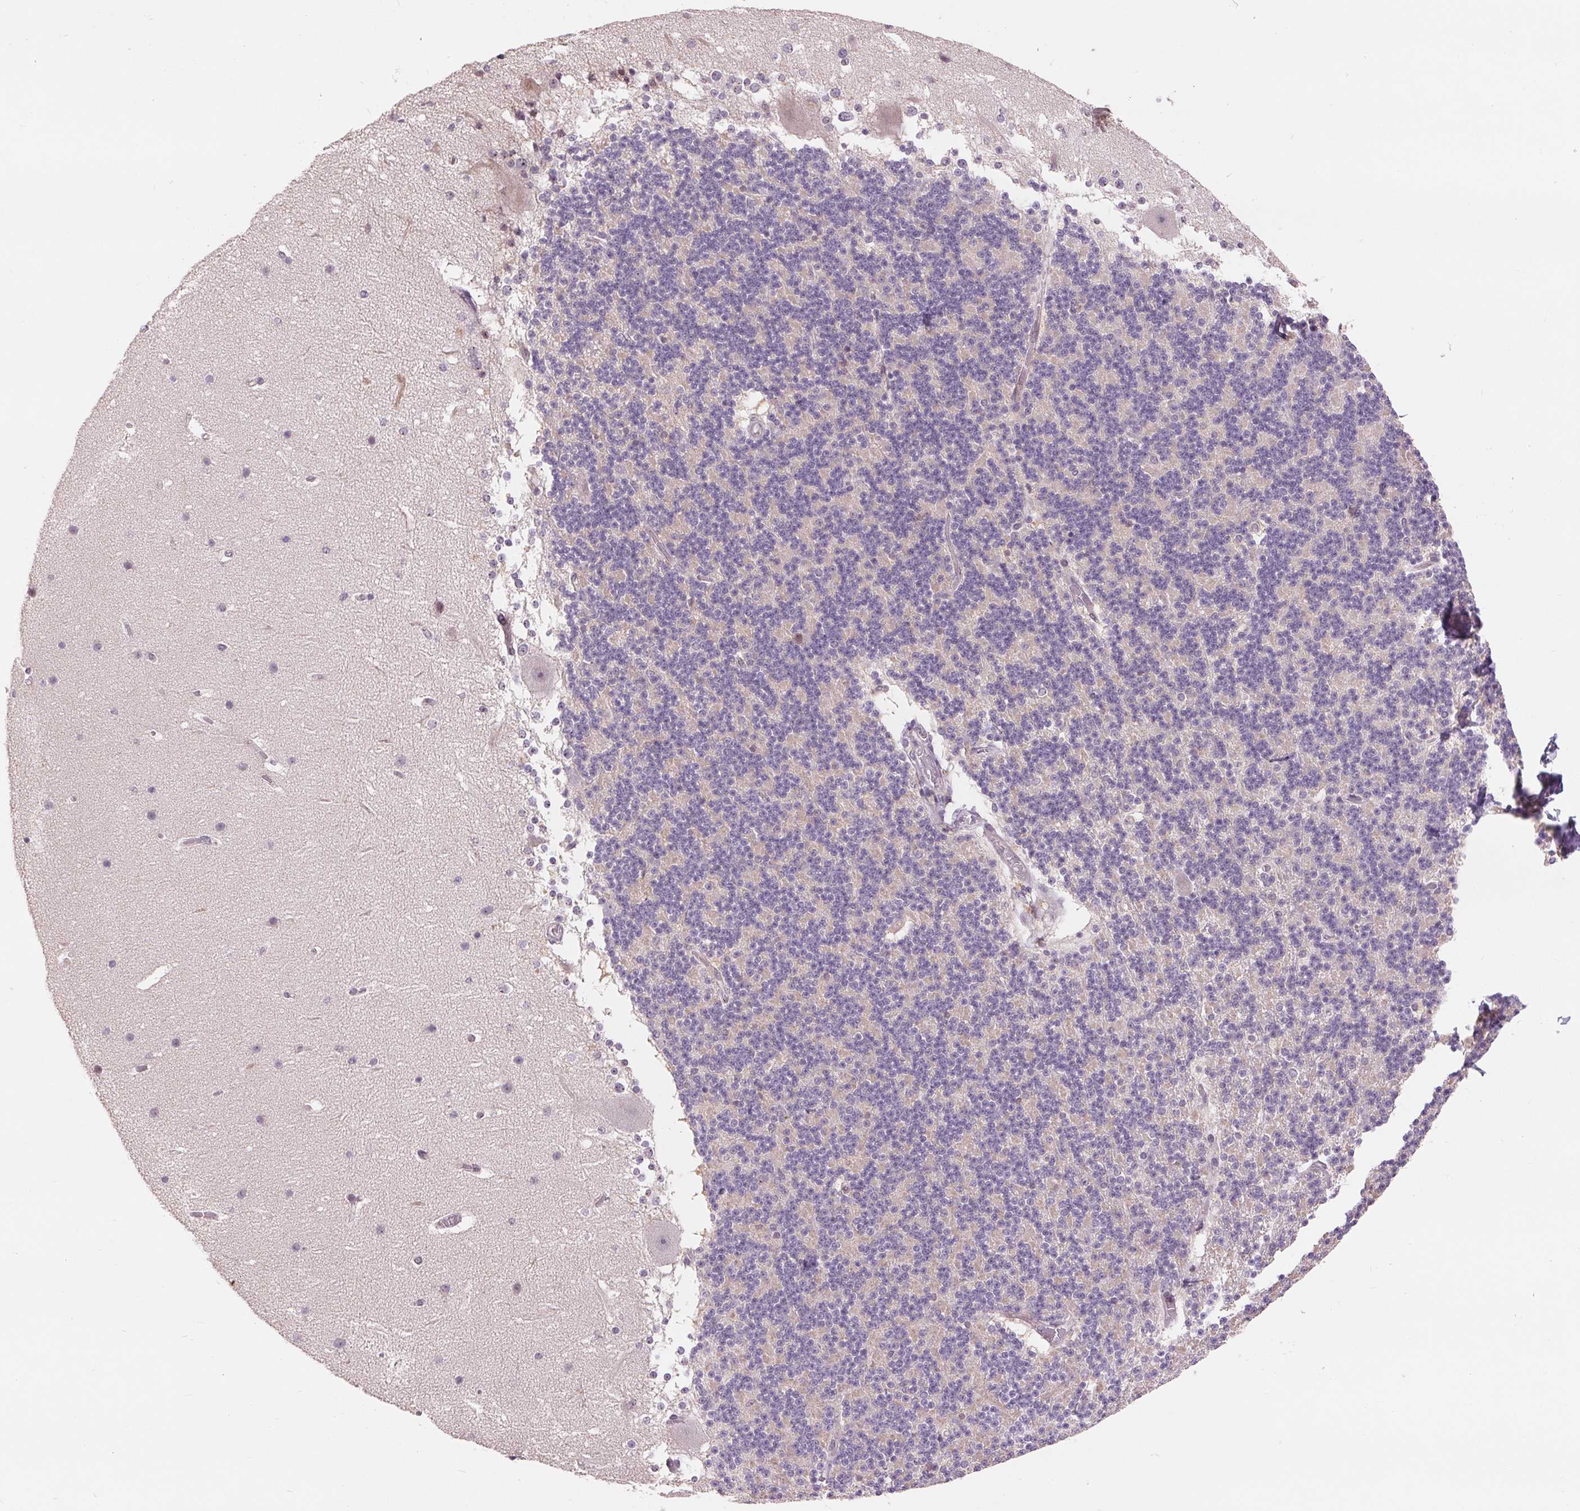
{"staining": {"intensity": "negative", "quantity": "none", "location": "none"}, "tissue": "cerebellum", "cell_type": "Cells in granular layer", "image_type": "normal", "snomed": [{"axis": "morphology", "description": "Normal tissue, NOS"}, {"axis": "topography", "description": "Cerebellum"}], "caption": "This is an IHC photomicrograph of normal cerebellum. There is no staining in cells in granular layer.", "gene": "RANBP3L", "patient": {"sex": "female", "age": 19}}